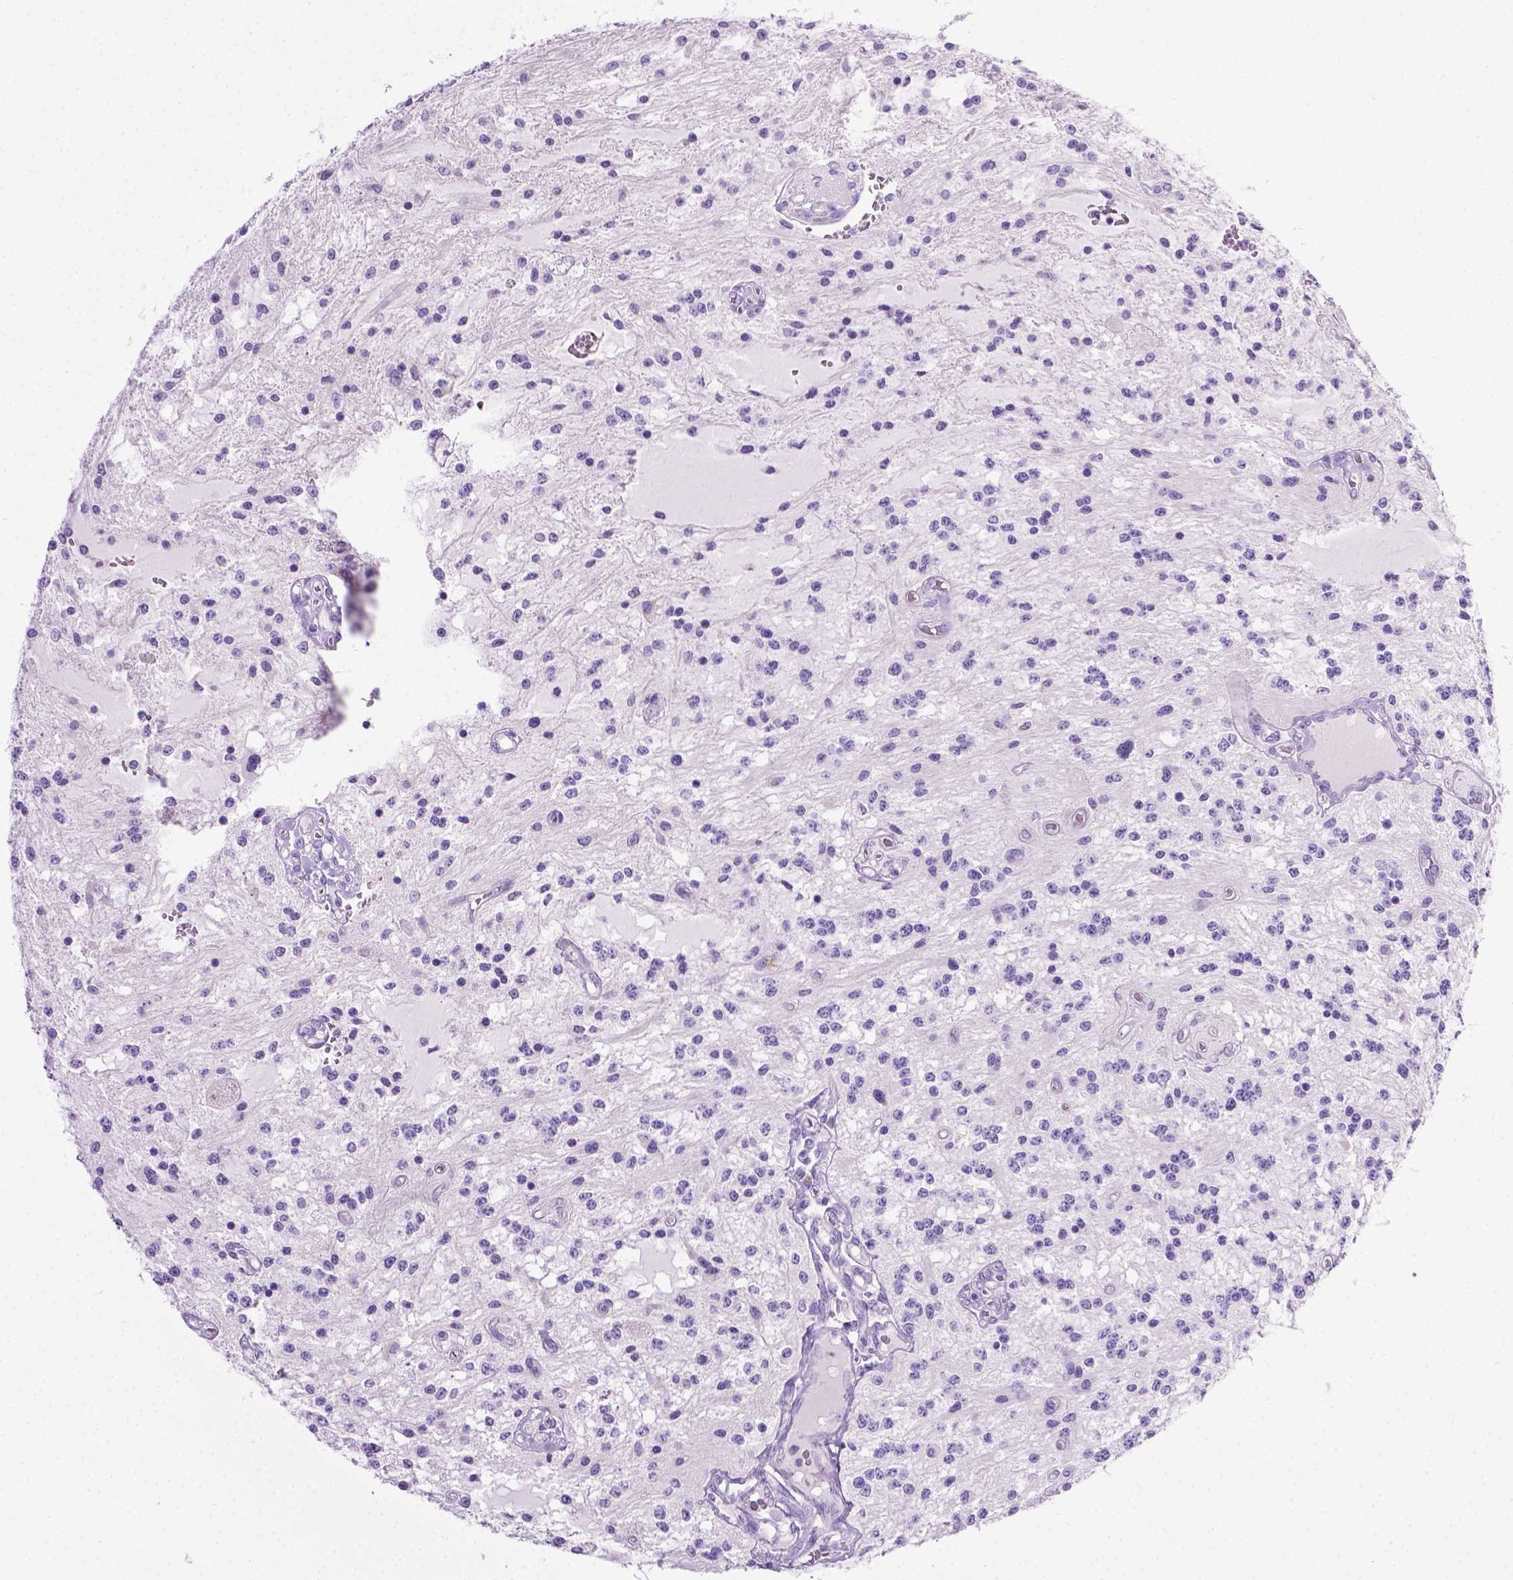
{"staining": {"intensity": "negative", "quantity": "none", "location": "none"}, "tissue": "glioma", "cell_type": "Tumor cells", "image_type": "cancer", "snomed": [{"axis": "morphology", "description": "Glioma, malignant, Low grade"}, {"axis": "topography", "description": "Cerebellum"}], "caption": "Immunohistochemical staining of malignant glioma (low-grade) demonstrates no significant positivity in tumor cells.", "gene": "LELP1", "patient": {"sex": "female", "age": 14}}